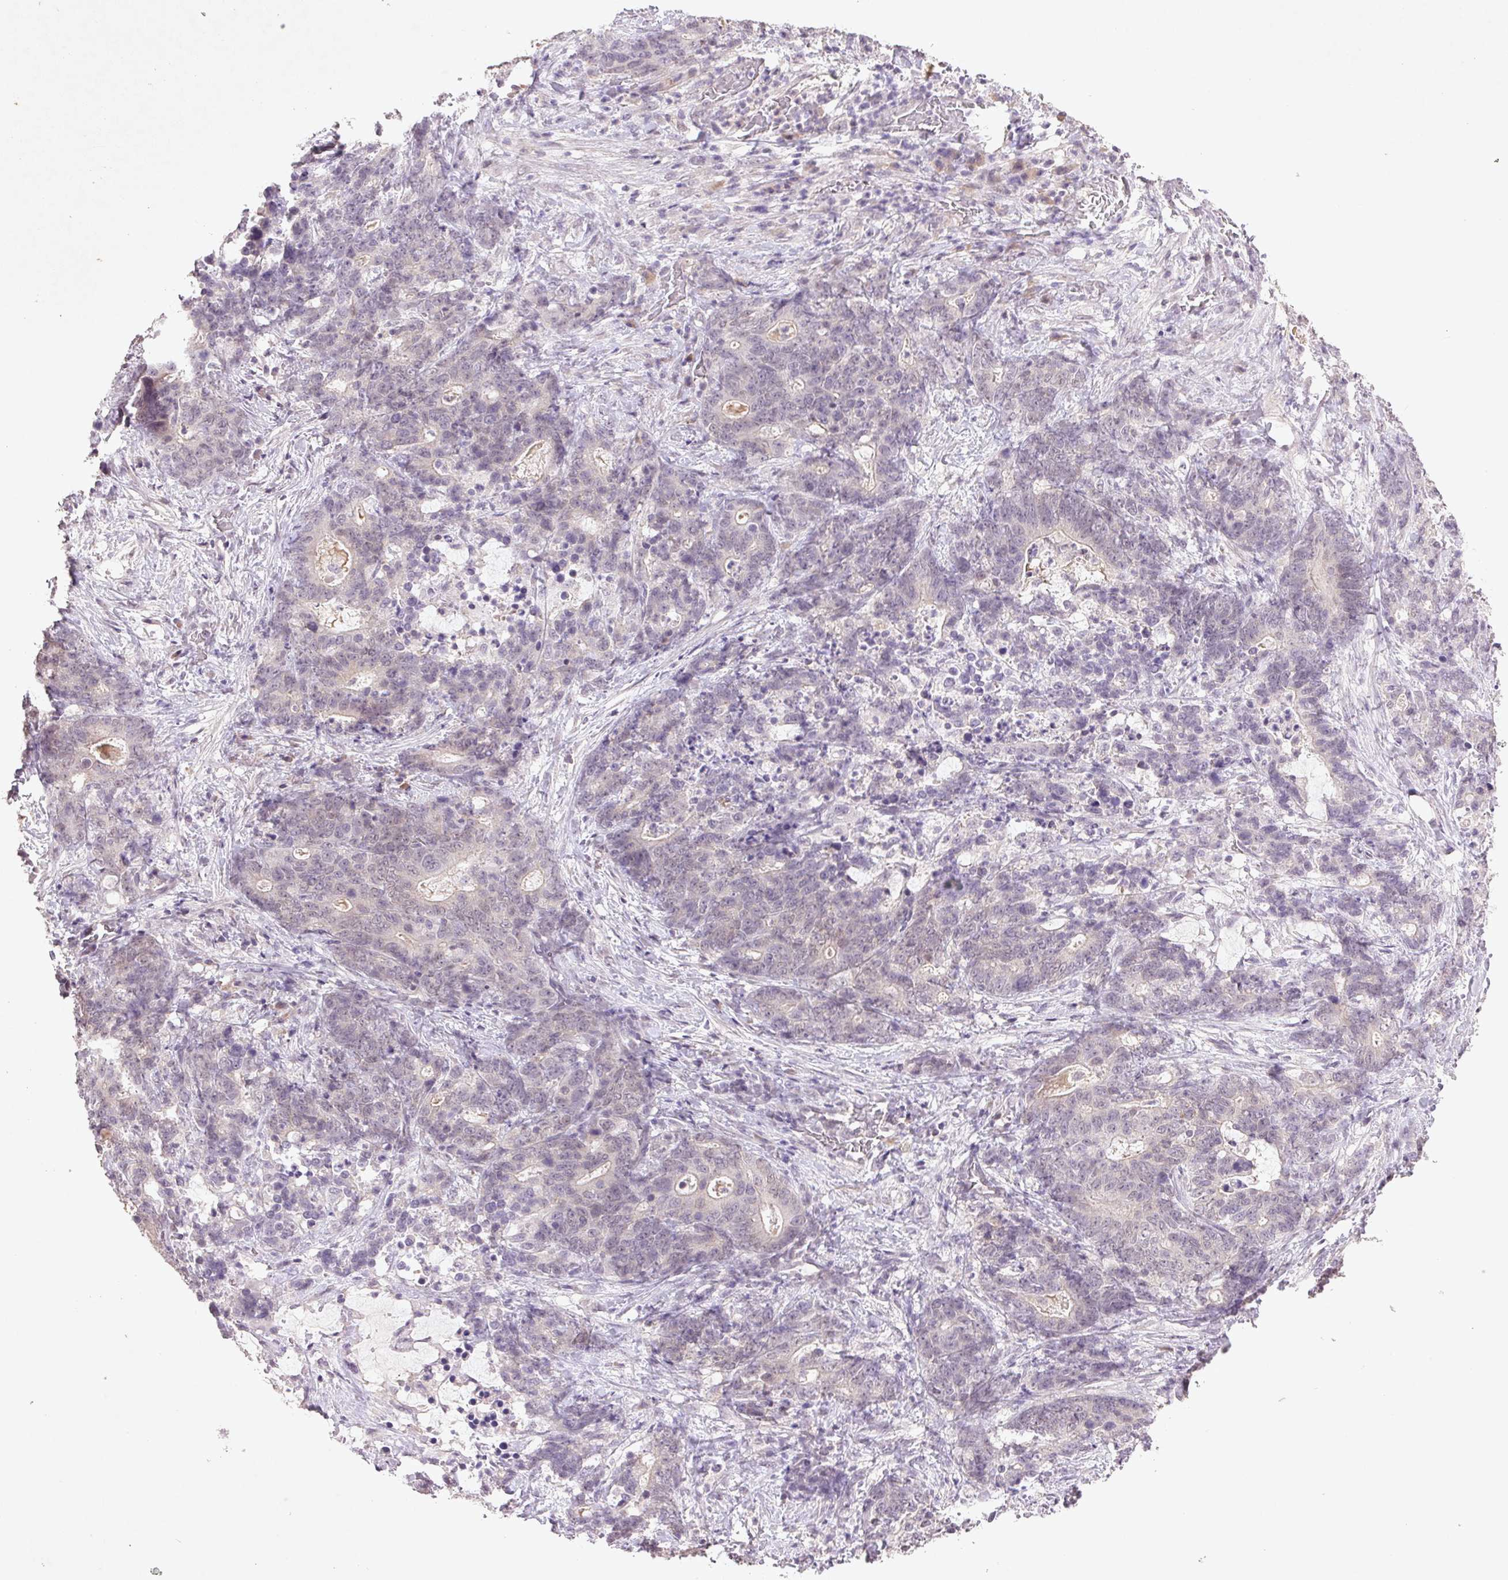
{"staining": {"intensity": "negative", "quantity": "none", "location": "none"}, "tissue": "stomach cancer", "cell_type": "Tumor cells", "image_type": "cancer", "snomed": [{"axis": "morphology", "description": "Normal tissue, NOS"}, {"axis": "morphology", "description": "Adenocarcinoma, NOS"}, {"axis": "topography", "description": "Stomach"}], "caption": "Tumor cells show no significant staining in stomach adenocarcinoma.", "gene": "FAM168B", "patient": {"sex": "female", "age": 64}}